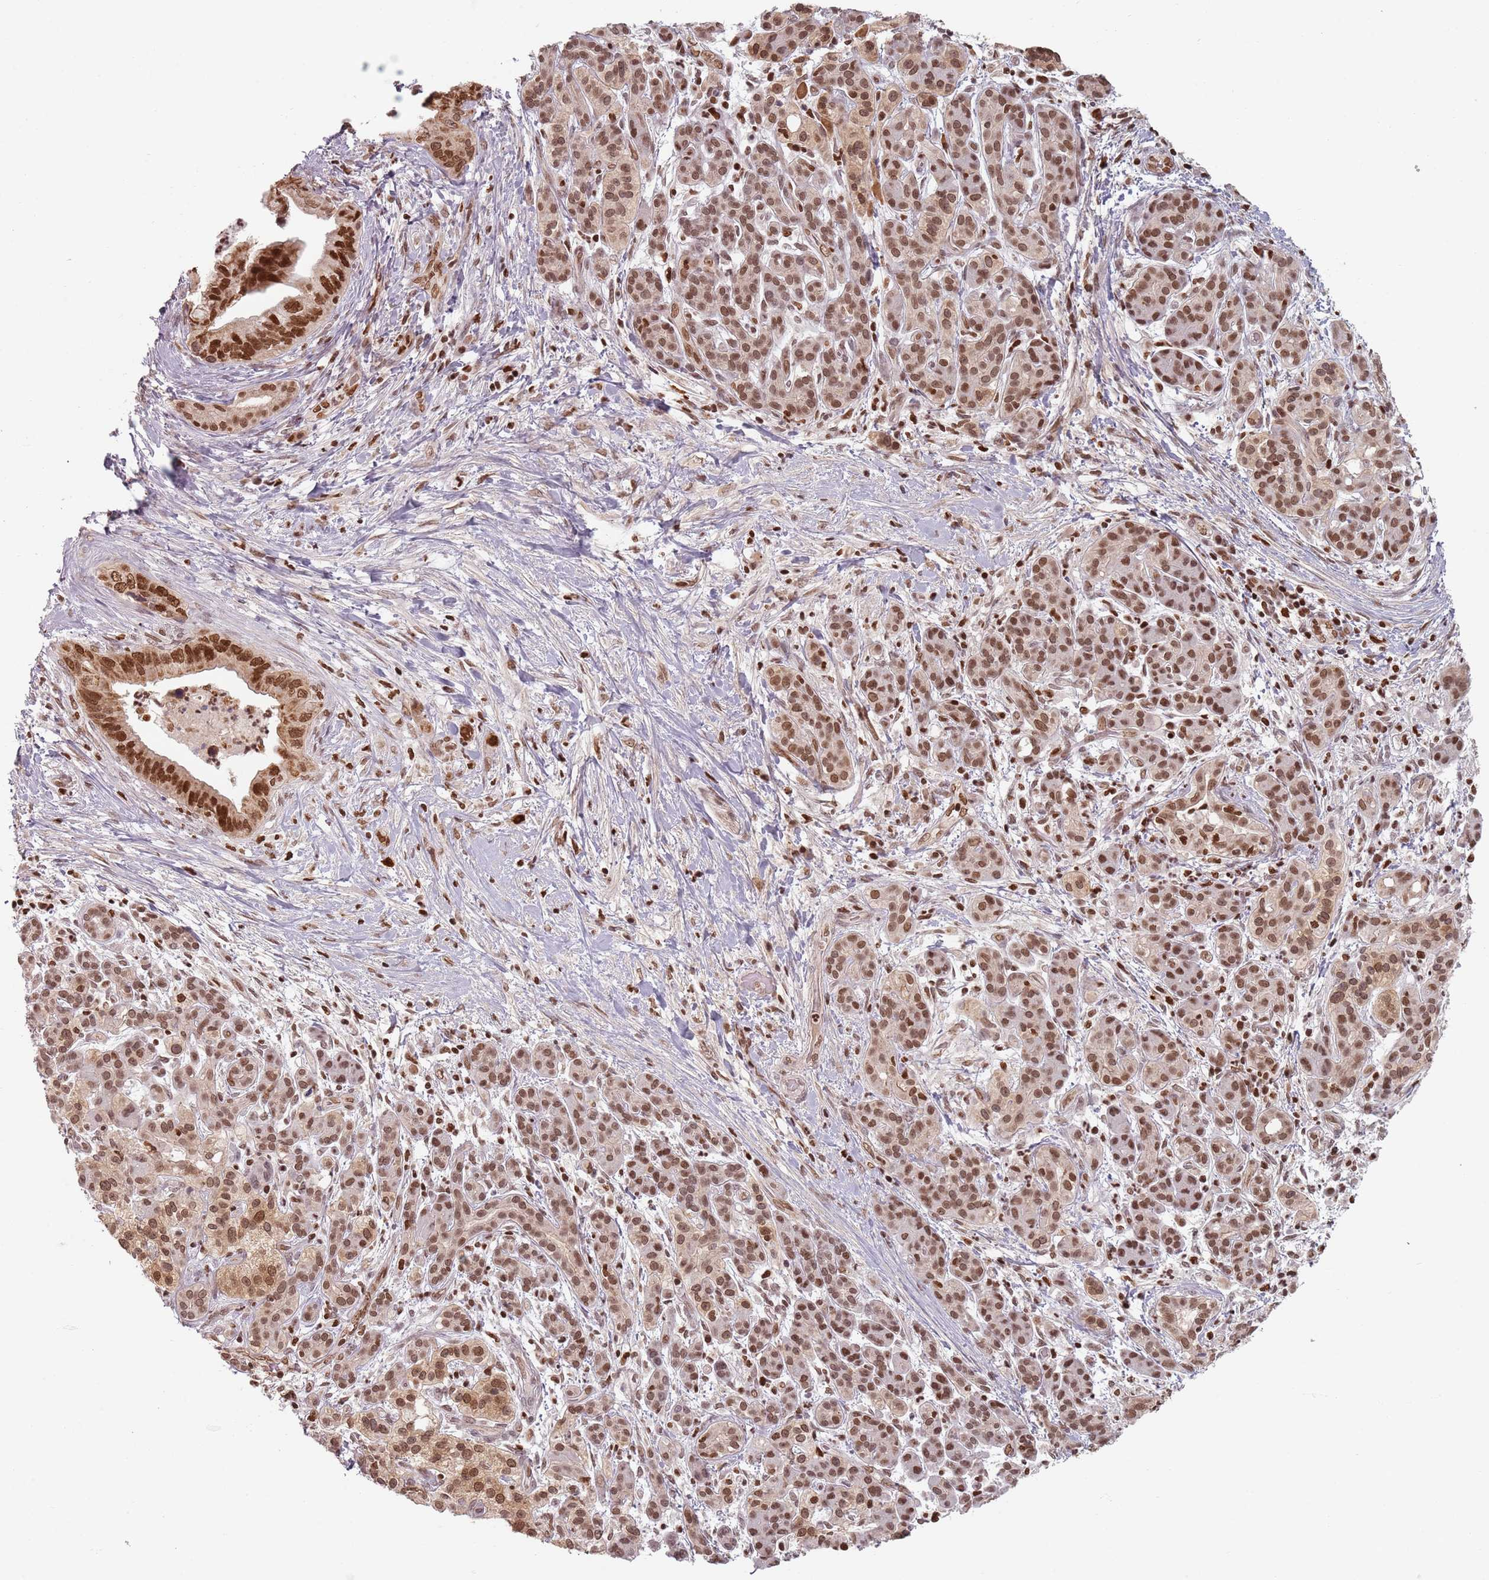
{"staining": {"intensity": "strong", "quantity": ">75%", "location": "nuclear"}, "tissue": "pancreatic cancer", "cell_type": "Tumor cells", "image_type": "cancer", "snomed": [{"axis": "morphology", "description": "Adenocarcinoma, NOS"}, {"axis": "topography", "description": "Pancreas"}], "caption": "Immunohistochemical staining of human pancreatic adenocarcinoma displays strong nuclear protein expression in about >75% of tumor cells.", "gene": "NUP50", "patient": {"sex": "male", "age": 58}}